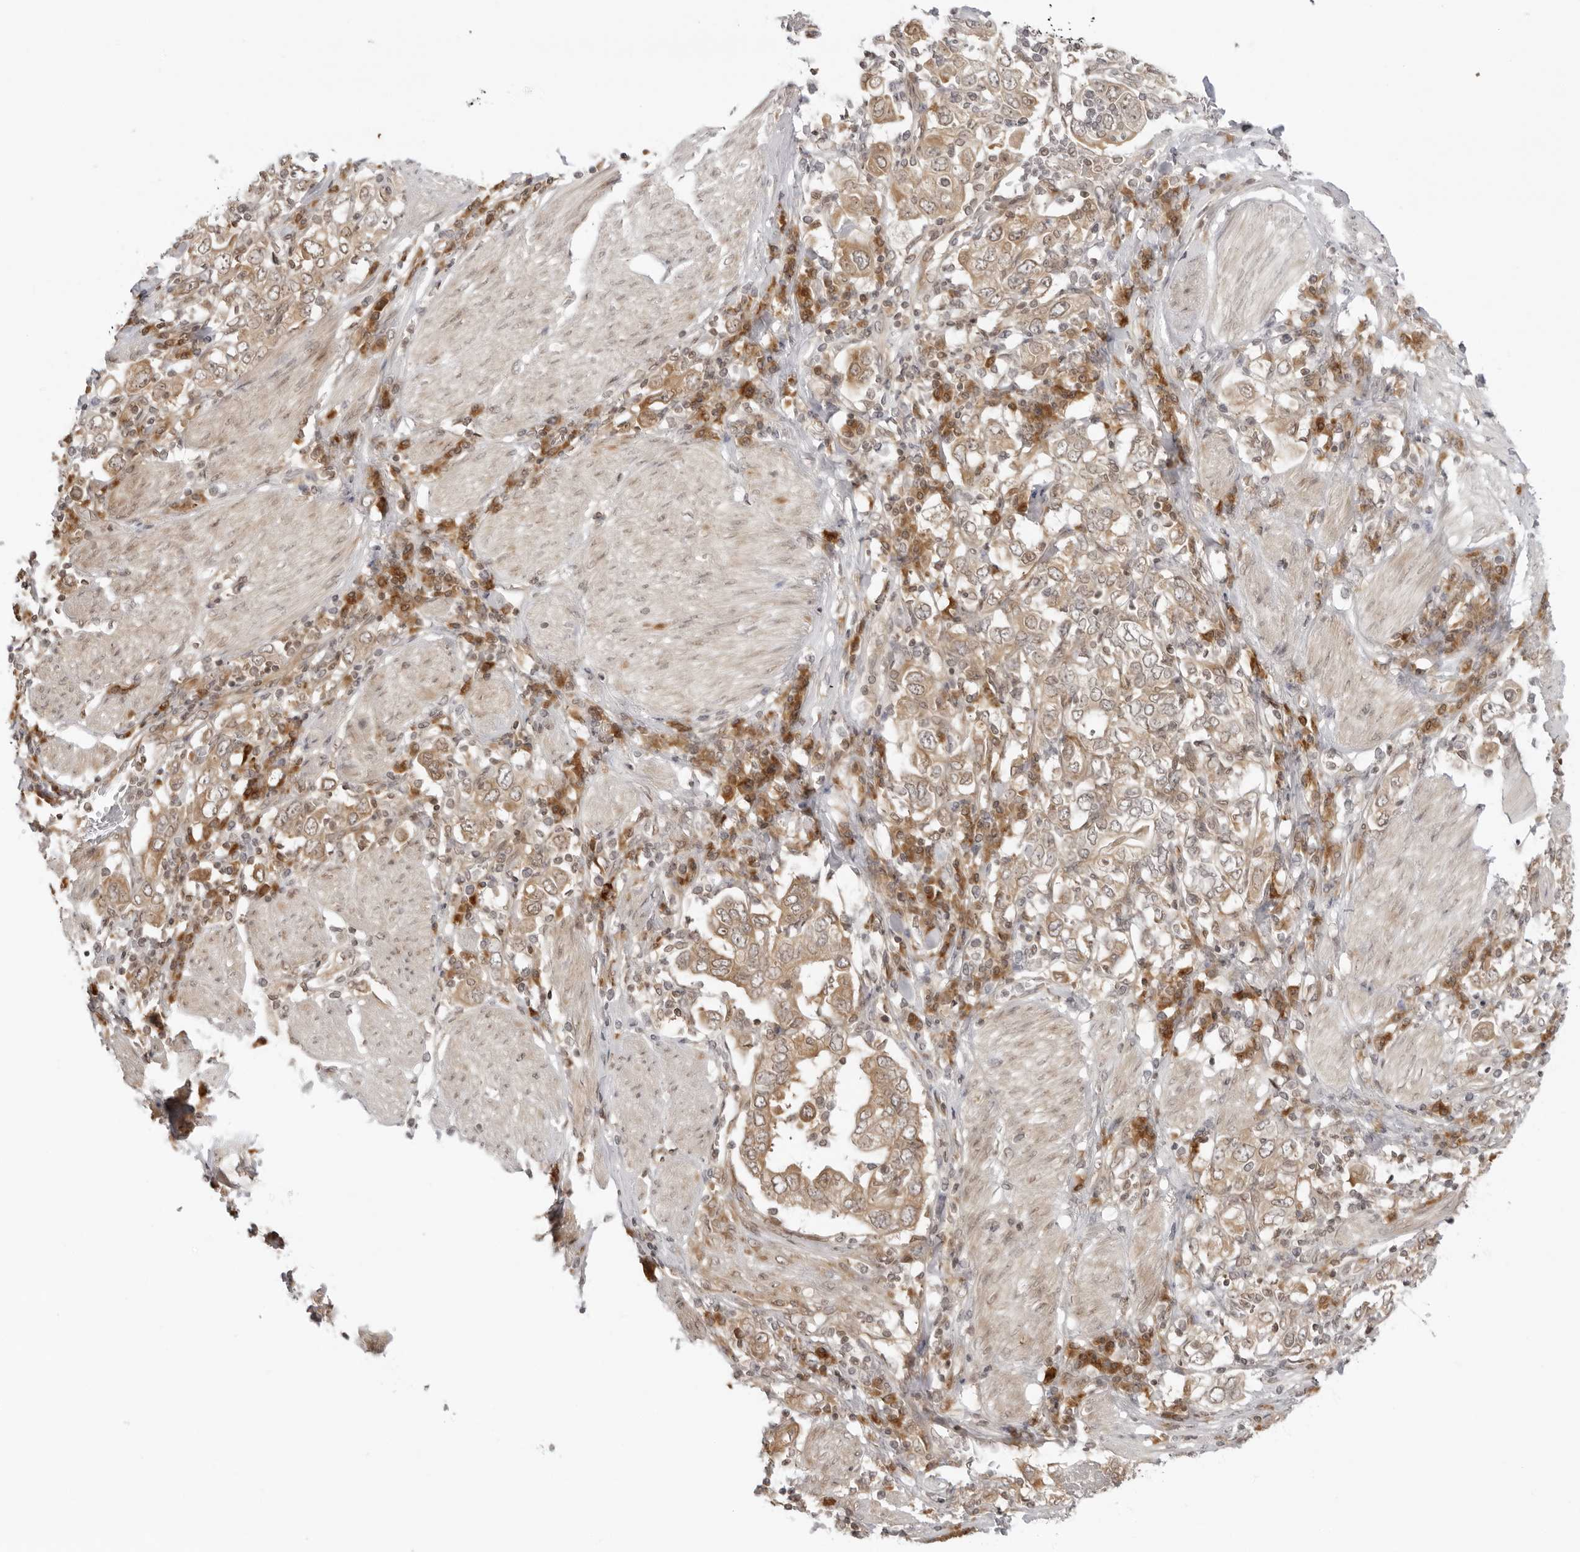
{"staining": {"intensity": "moderate", "quantity": ">75%", "location": "cytoplasmic/membranous"}, "tissue": "stomach cancer", "cell_type": "Tumor cells", "image_type": "cancer", "snomed": [{"axis": "morphology", "description": "Adenocarcinoma, NOS"}, {"axis": "topography", "description": "Stomach, upper"}], "caption": "Adenocarcinoma (stomach) stained for a protein shows moderate cytoplasmic/membranous positivity in tumor cells. The staining was performed using DAB (3,3'-diaminobenzidine), with brown indicating positive protein expression. Nuclei are stained blue with hematoxylin.", "gene": "PRRC2C", "patient": {"sex": "male", "age": 62}}